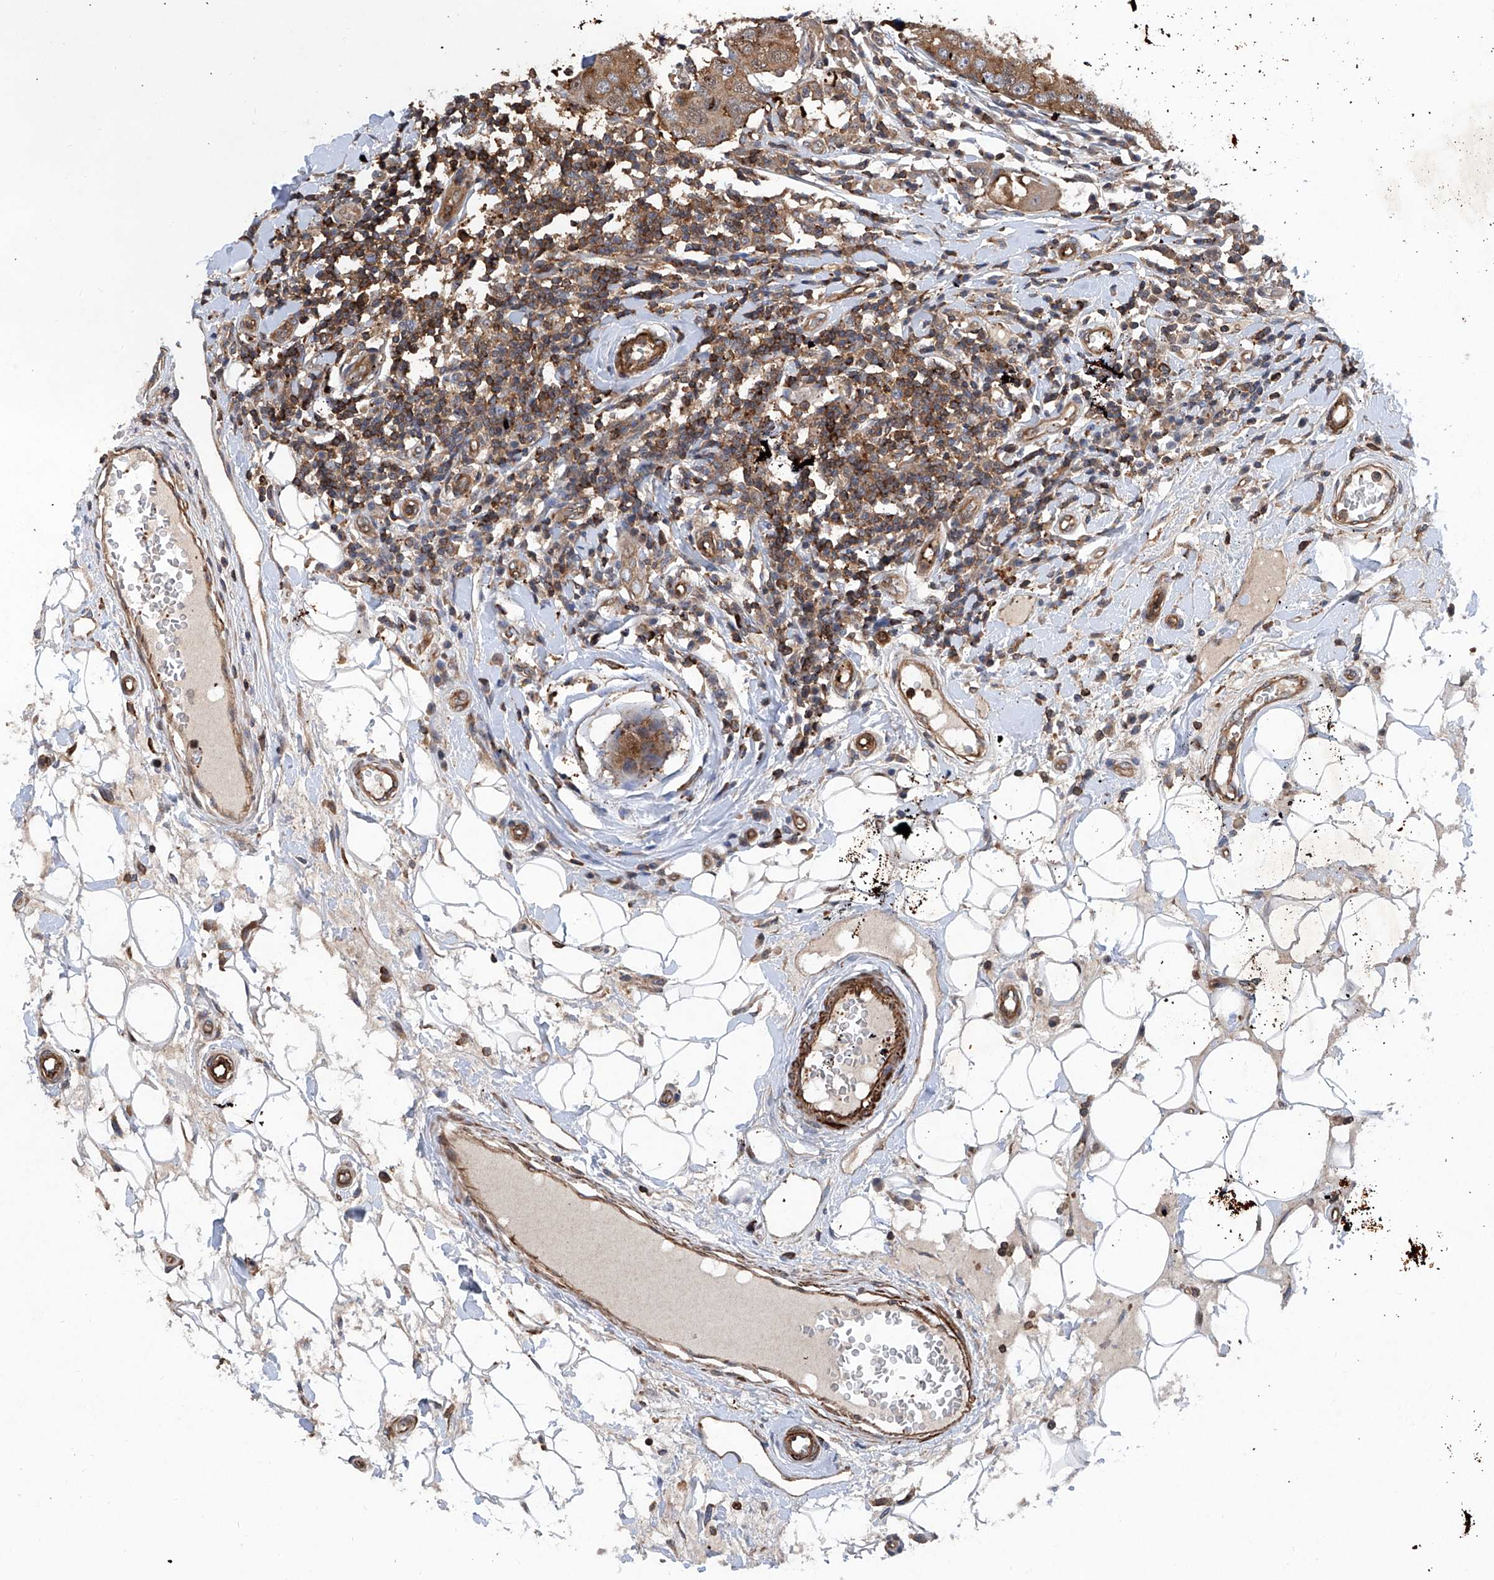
{"staining": {"intensity": "moderate", "quantity": ">75%", "location": "cytoplasmic/membranous"}, "tissue": "breast cancer", "cell_type": "Tumor cells", "image_type": "cancer", "snomed": [{"axis": "morphology", "description": "Duct carcinoma"}, {"axis": "topography", "description": "Breast"}], "caption": "Immunohistochemistry (IHC) (DAB) staining of breast cancer (infiltrating ductal carcinoma) demonstrates moderate cytoplasmic/membranous protein staining in approximately >75% of tumor cells. (brown staining indicates protein expression, while blue staining denotes nuclei).", "gene": "NT5C3A", "patient": {"sex": "female", "age": 27}}